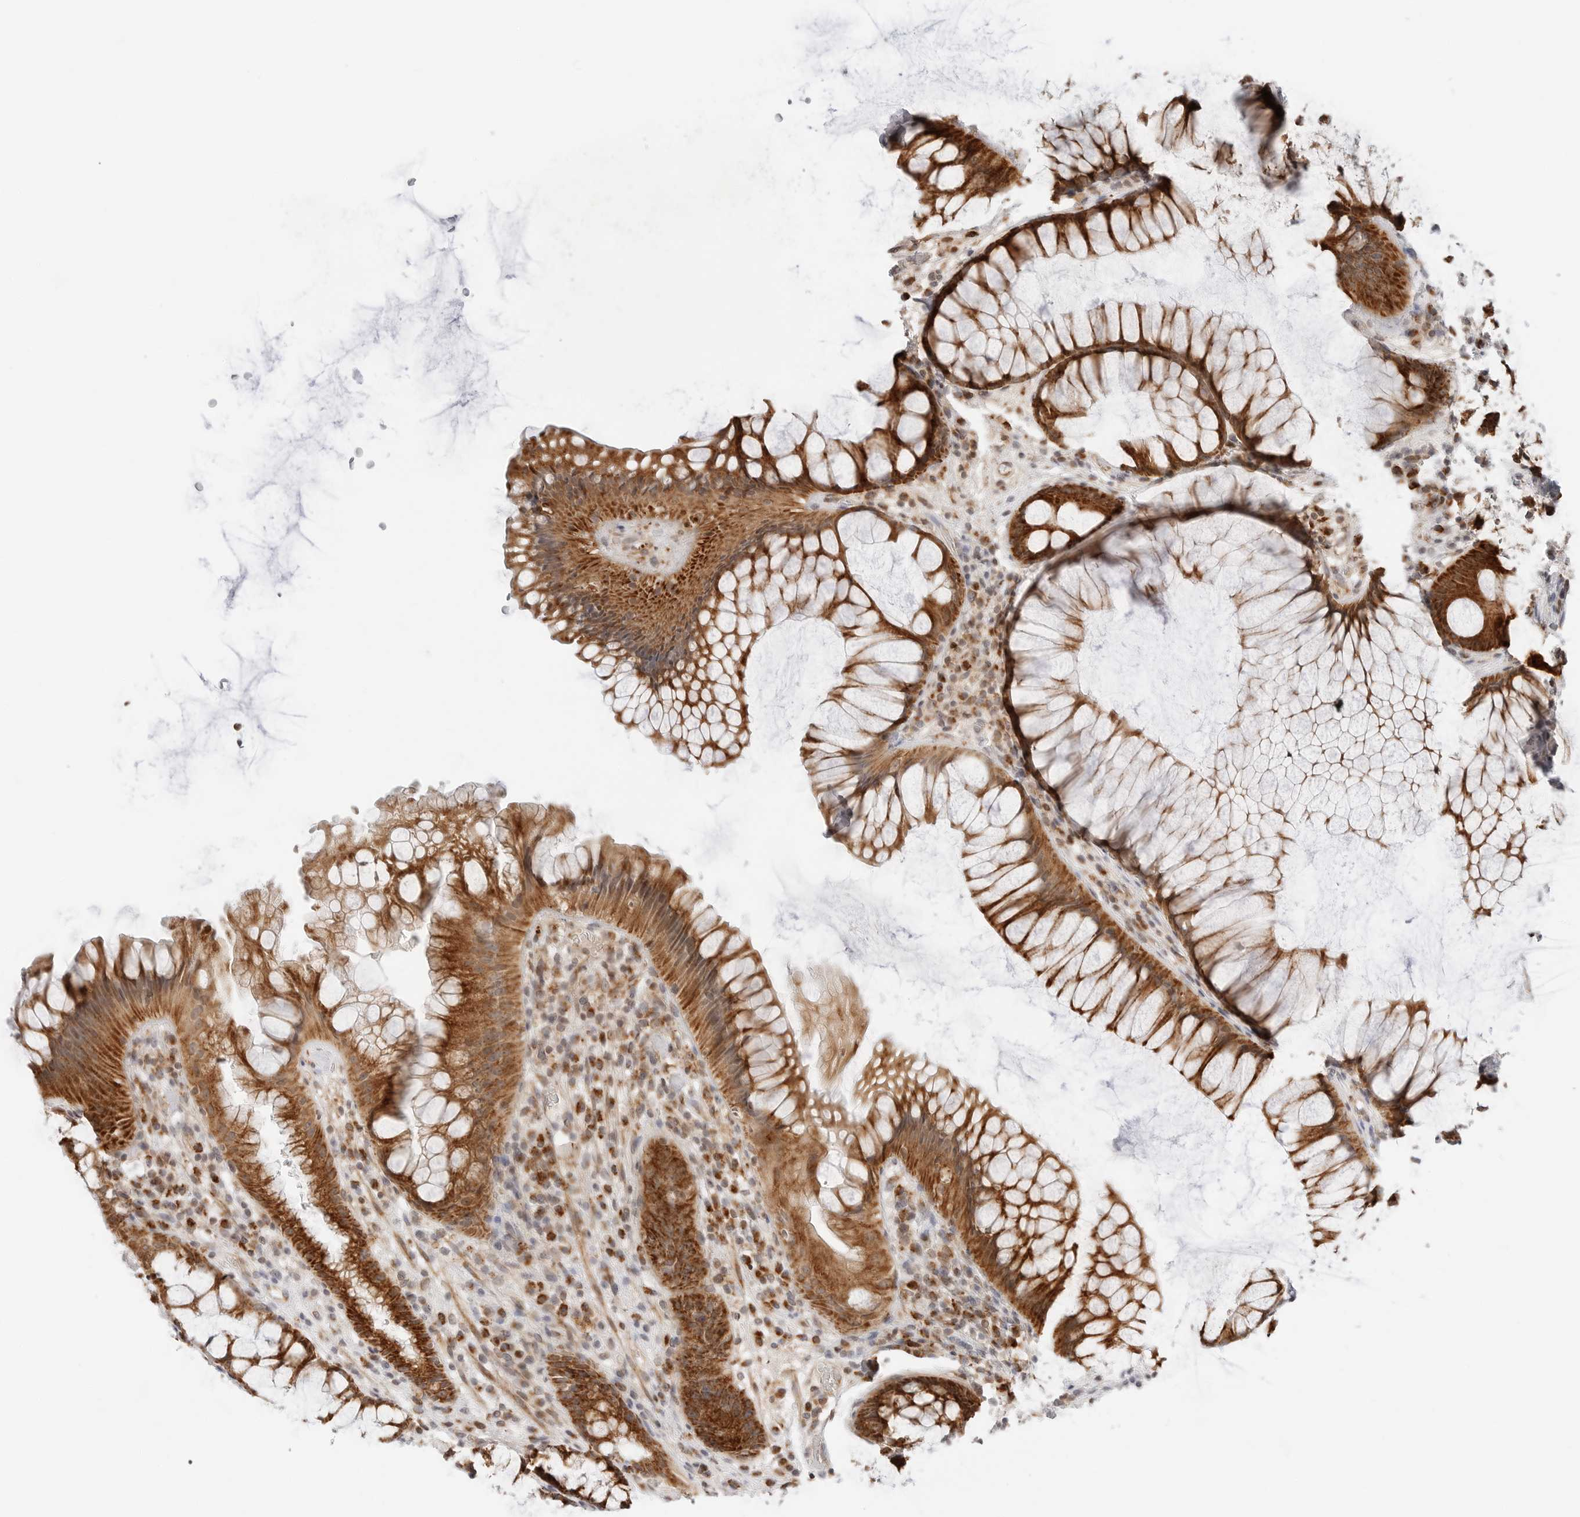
{"staining": {"intensity": "strong", "quantity": ">75%", "location": "cytoplasmic/membranous"}, "tissue": "rectum", "cell_type": "Glandular cells", "image_type": "normal", "snomed": [{"axis": "morphology", "description": "Normal tissue, NOS"}, {"axis": "topography", "description": "Rectum"}], "caption": "Immunohistochemistry (IHC) (DAB) staining of benign rectum reveals strong cytoplasmic/membranous protein expression in about >75% of glandular cells. (IHC, brightfield microscopy, high magnification).", "gene": "DYRK4", "patient": {"sex": "male", "age": 51}}